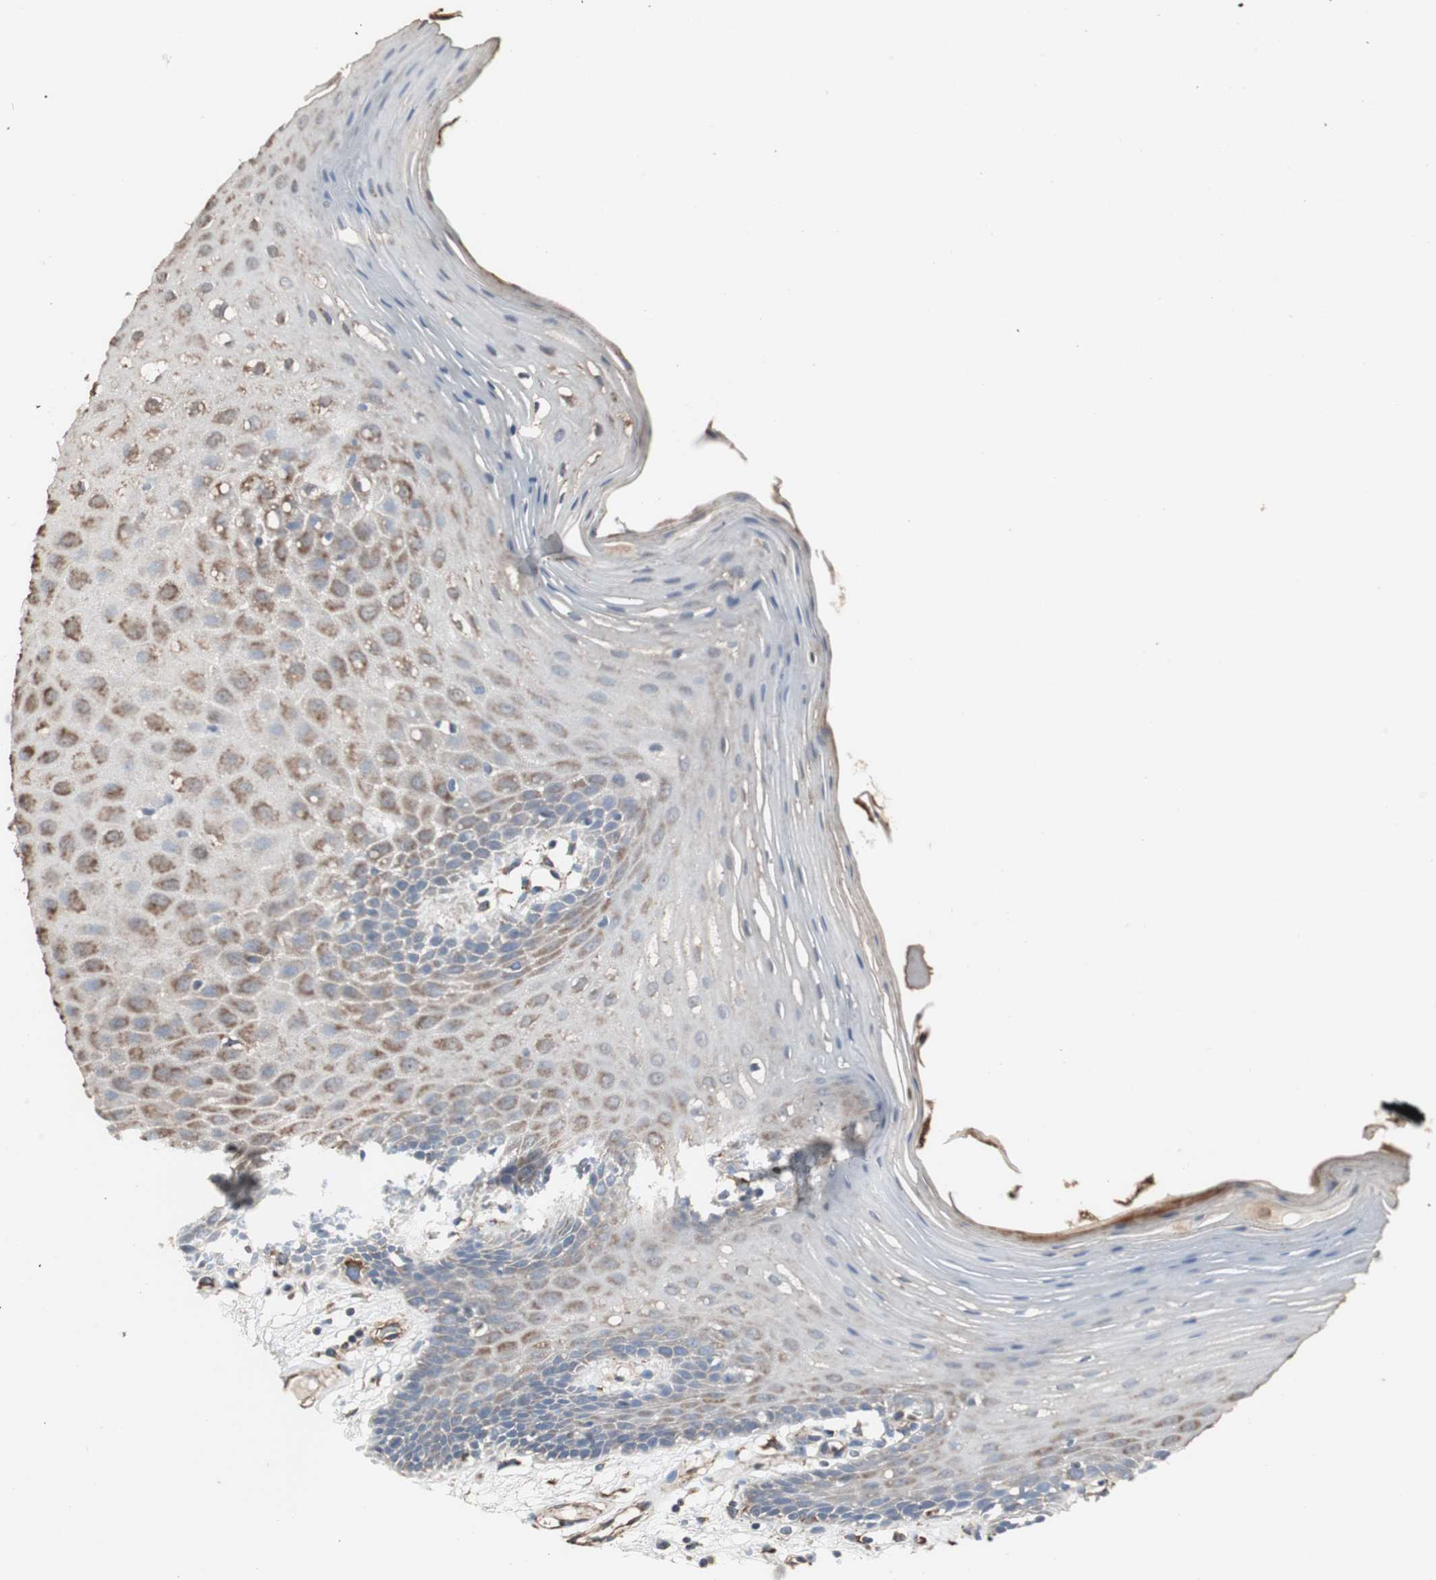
{"staining": {"intensity": "moderate", "quantity": "25%-75%", "location": "cytoplasmic/membranous"}, "tissue": "oral mucosa", "cell_type": "Squamous epithelial cells", "image_type": "normal", "snomed": [{"axis": "morphology", "description": "Normal tissue, NOS"}, {"axis": "morphology", "description": "Squamous cell carcinoma, NOS"}, {"axis": "topography", "description": "Skeletal muscle"}, {"axis": "topography", "description": "Oral tissue"}, {"axis": "topography", "description": "Head-Neck"}], "caption": "Brown immunohistochemical staining in benign oral mucosa shows moderate cytoplasmic/membranous staining in about 25%-75% of squamous epithelial cells.", "gene": "CALU", "patient": {"sex": "male", "age": 71}}